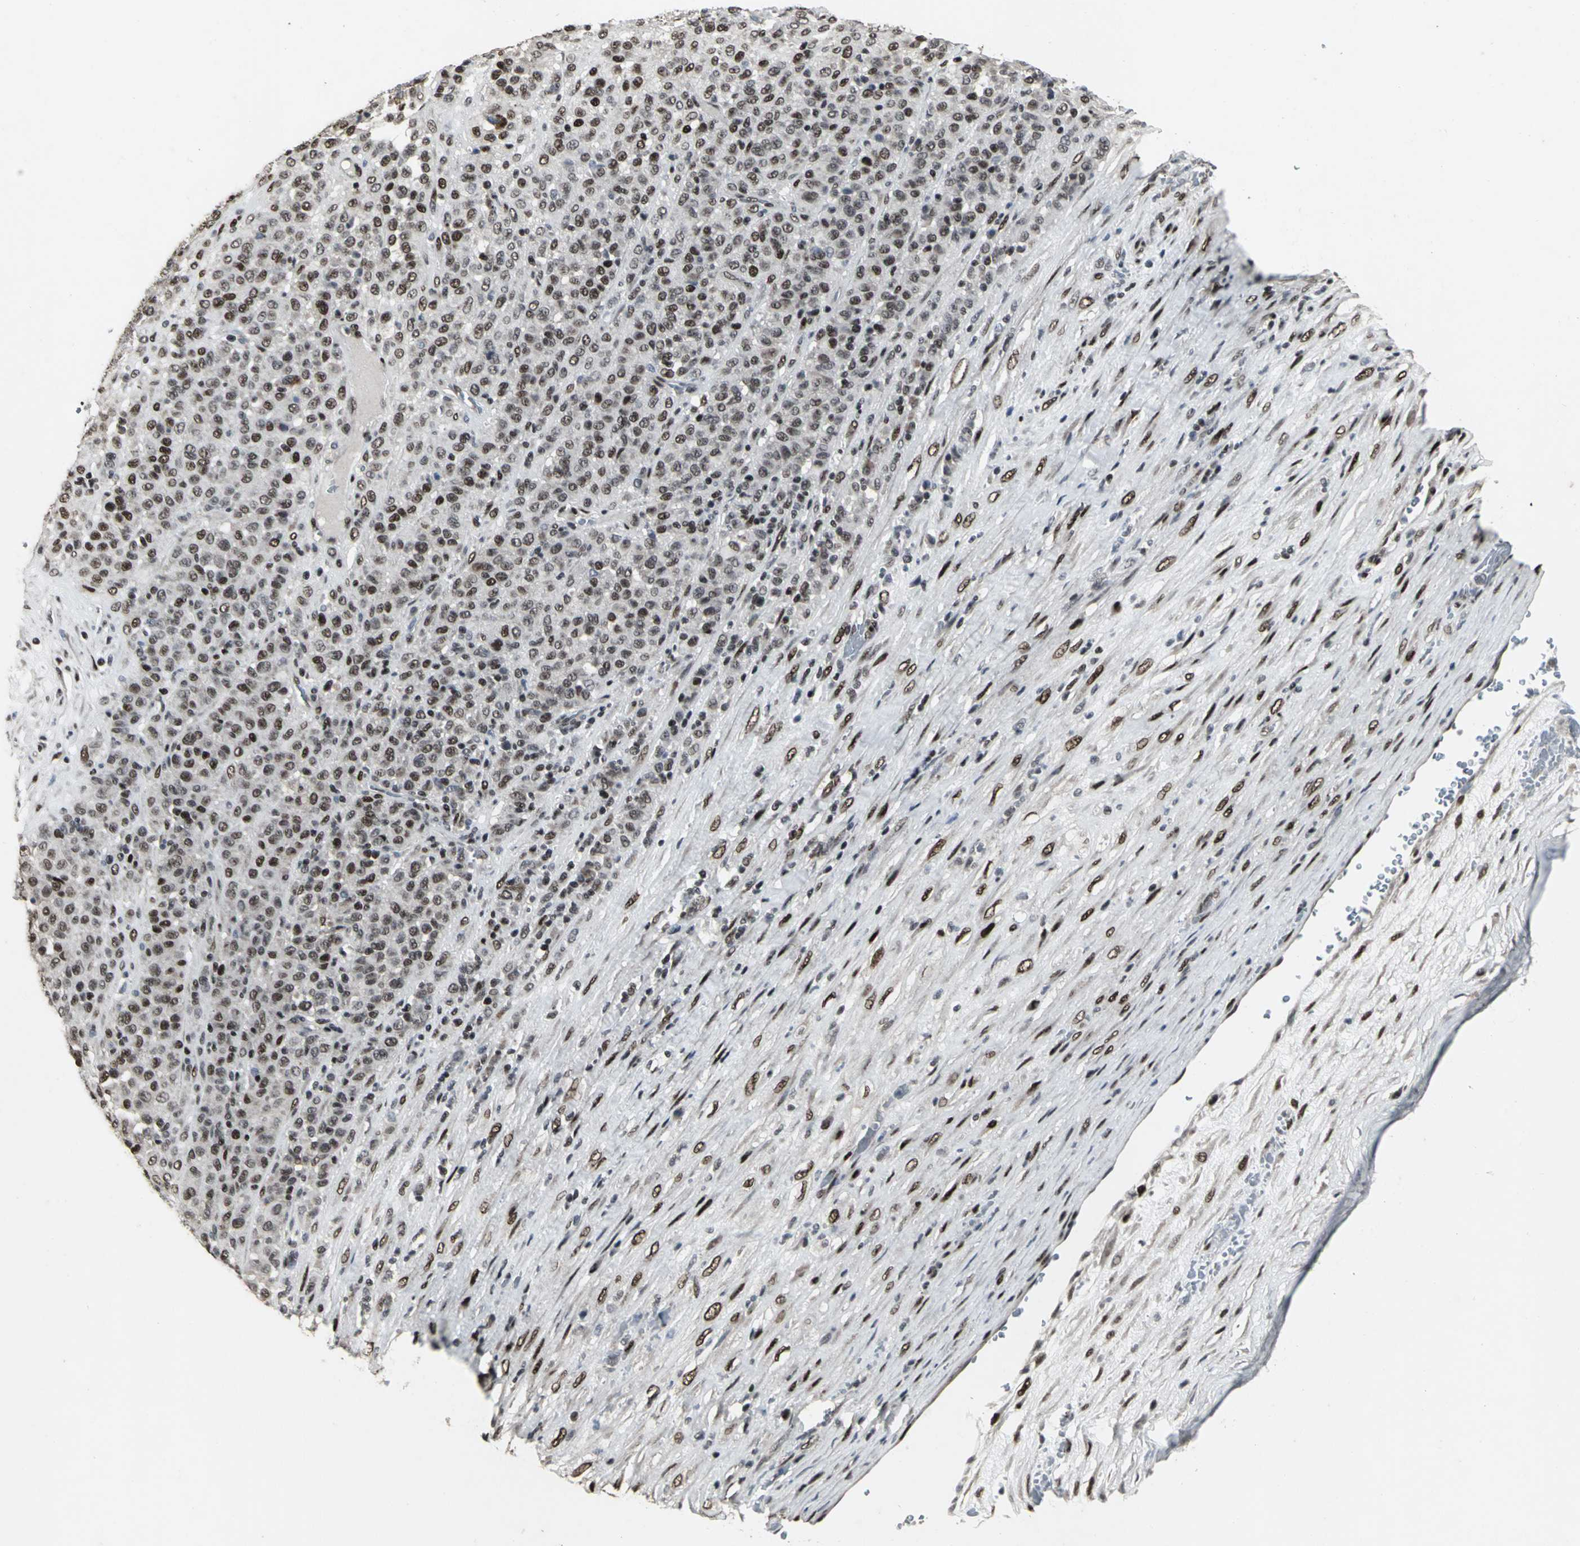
{"staining": {"intensity": "moderate", "quantity": ">75%", "location": "nuclear"}, "tissue": "melanoma", "cell_type": "Tumor cells", "image_type": "cancer", "snomed": [{"axis": "morphology", "description": "Malignant melanoma, Metastatic site"}, {"axis": "topography", "description": "Pancreas"}], "caption": "Brown immunohistochemical staining in human melanoma demonstrates moderate nuclear expression in approximately >75% of tumor cells.", "gene": "SRF", "patient": {"sex": "female", "age": 30}}